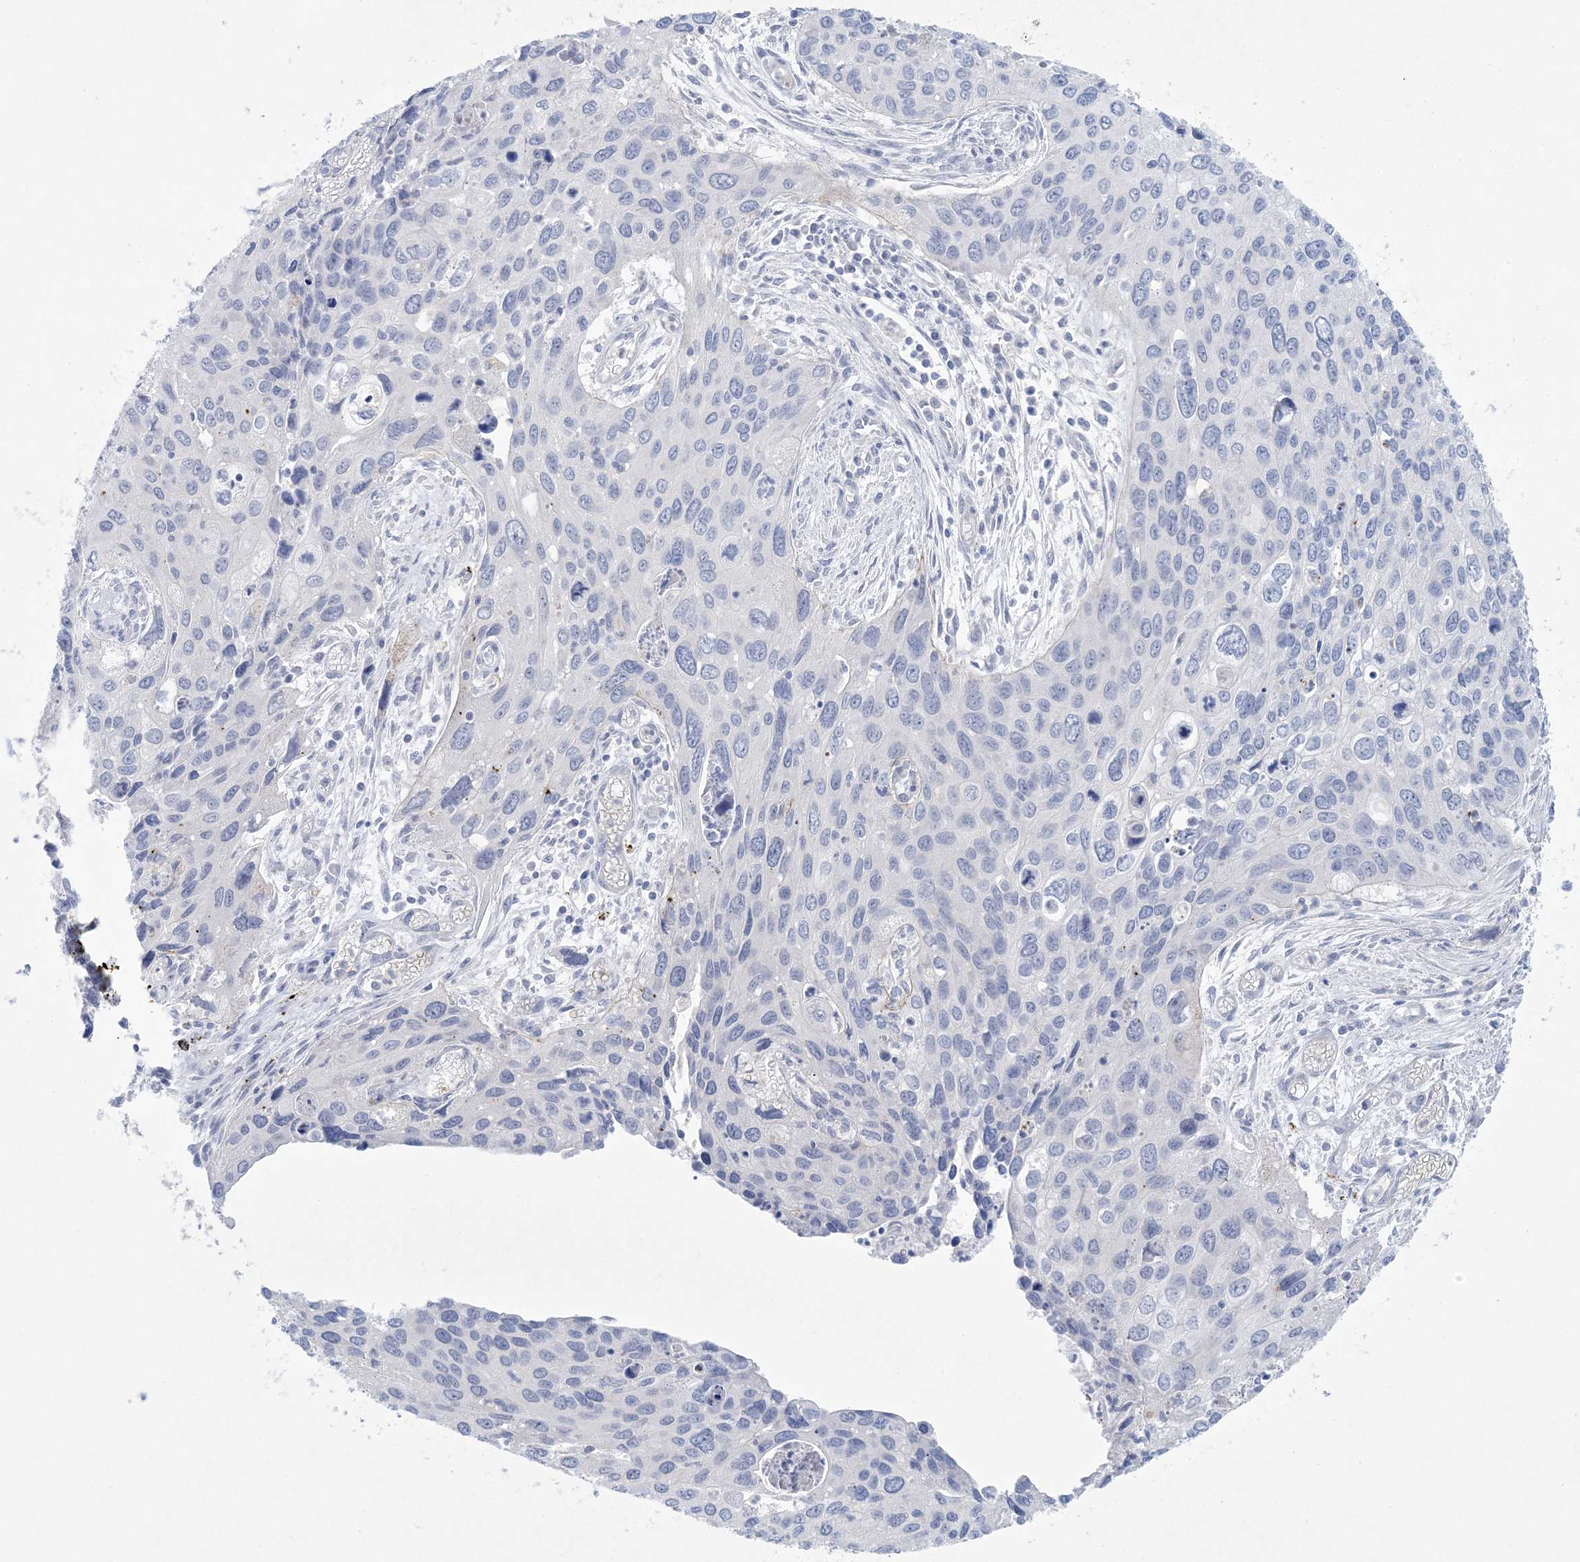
{"staining": {"intensity": "negative", "quantity": "none", "location": "none"}, "tissue": "cervical cancer", "cell_type": "Tumor cells", "image_type": "cancer", "snomed": [{"axis": "morphology", "description": "Squamous cell carcinoma, NOS"}, {"axis": "topography", "description": "Cervix"}], "caption": "Cervical squamous cell carcinoma was stained to show a protein in brown. There is no significant positivity in tumor cells.", "gene": "GABRG1", "patient": {"sex": "female", "age": 55}}